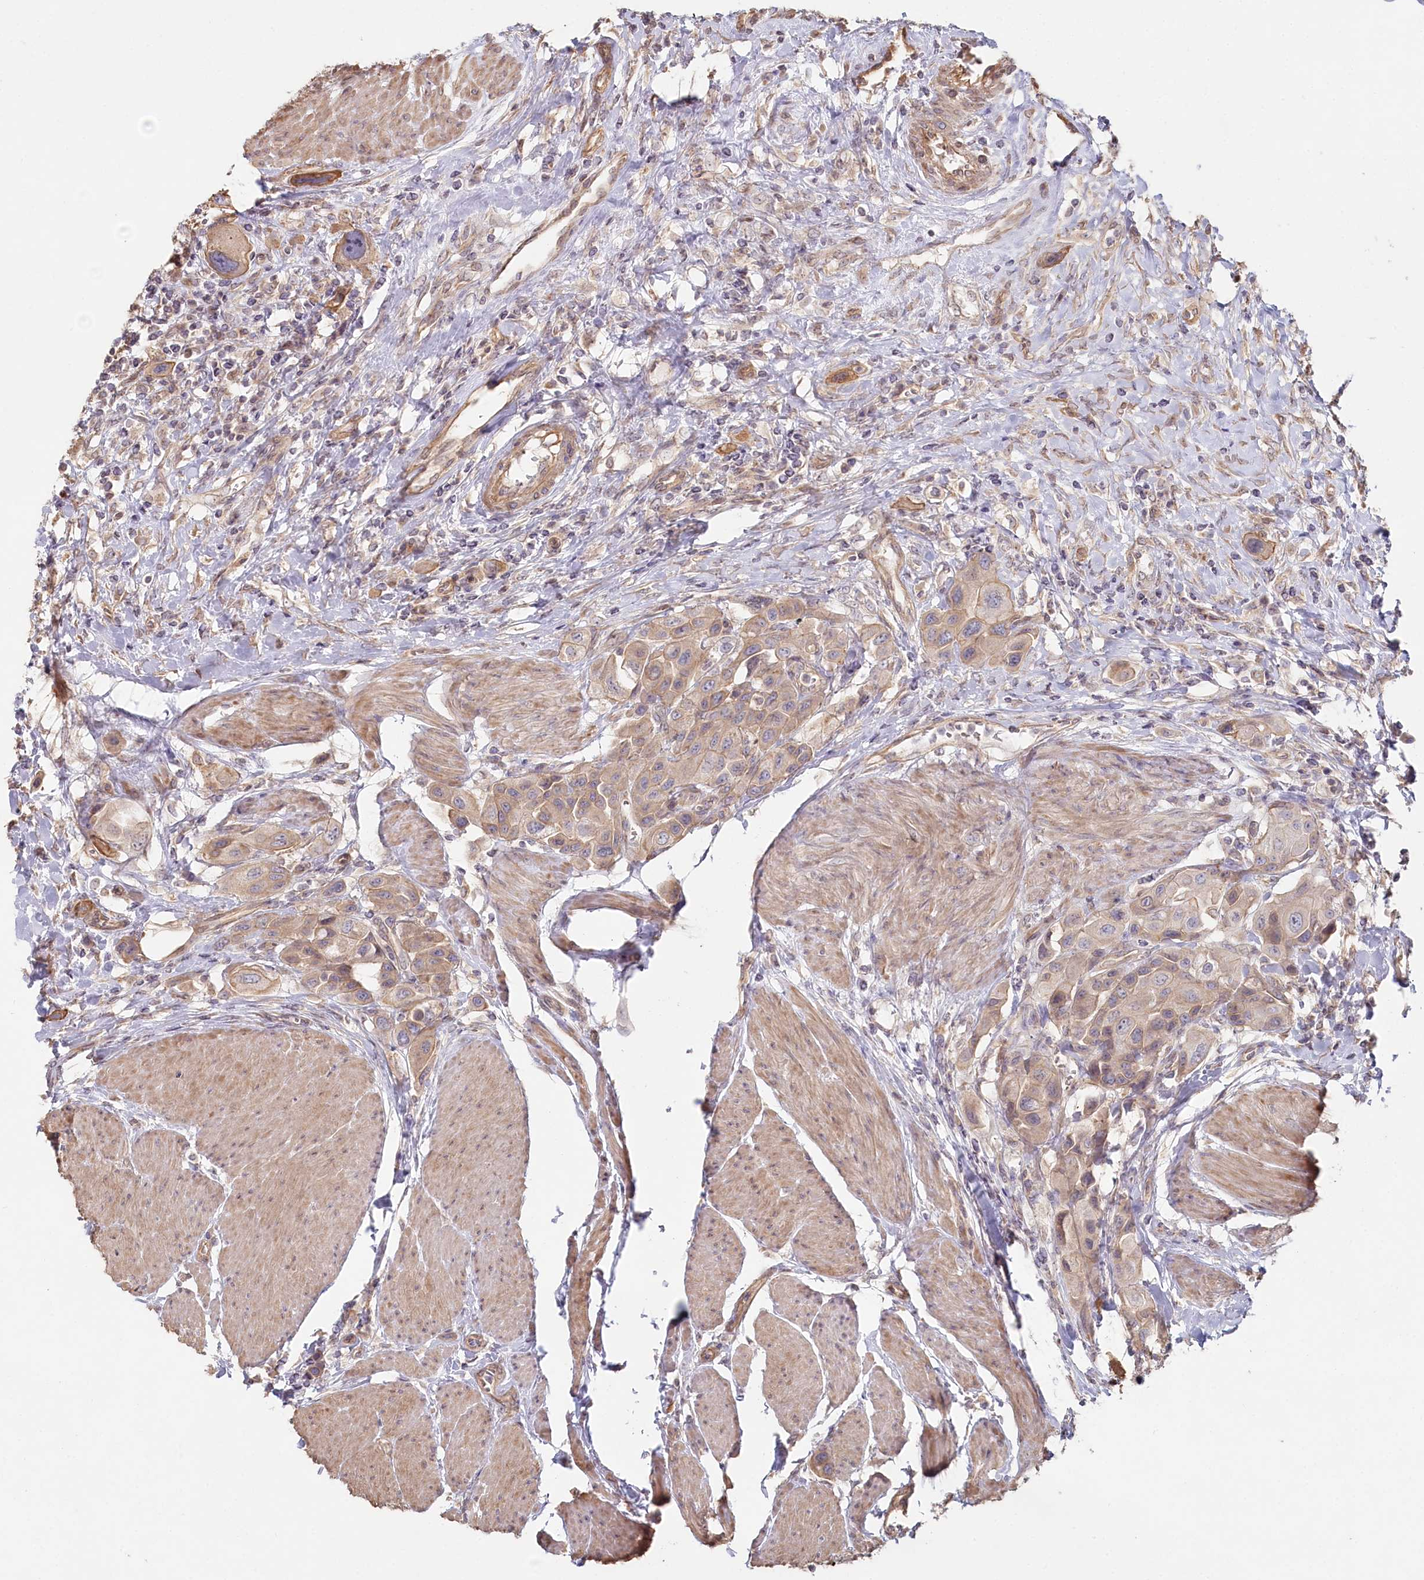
{"staining": {"intensity": "weak", "quantity": "25%-75%", "location": "cytoplasmic/membranous"}, "tissue": "urothelial cancer", "cell_type": "Tumor cells", "image_type": "cancer", "snomed": [{"axis": "morphology", "description": "Urothelial carcinoma, High grade"}, {"axis": "topography", "description": "Urinary bladder"}], "caption": "Protein positivity by immunohistochemistry reveals weak cytoplasmic/membranous expression in about 25%-75% of tumor cells in urothelial cancer.", "gene": "TCHP", "patient": {"sex": "male", "age": 50}}